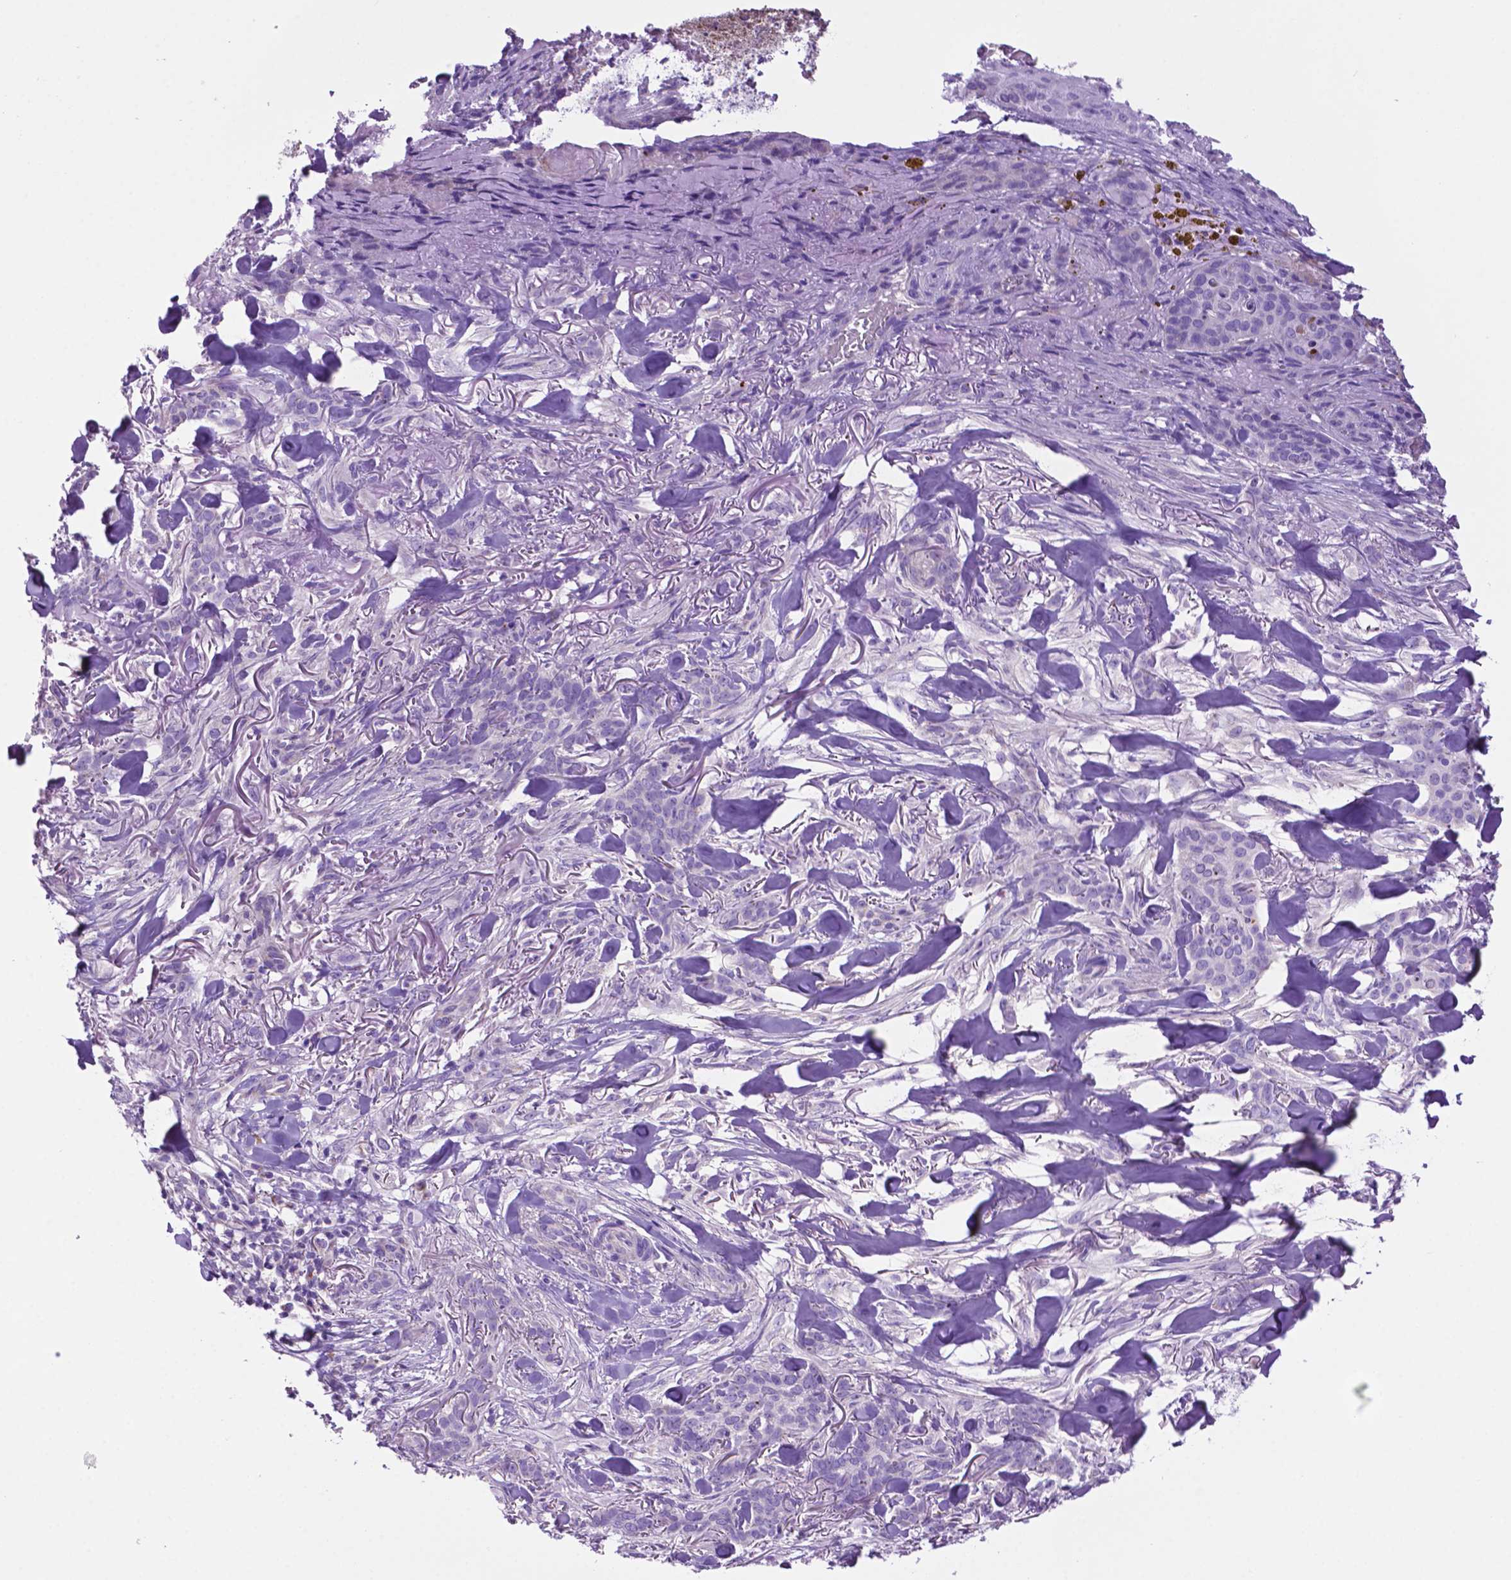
{"staining": {"intensity": "negative", "quantity": "none", "location": "none"}, "tissue": "skin cancer", "cell_type": "Tumor cells", "image_type": "cancer", "snomed": [{"axis": "morphology", "description": "Basal cell carcinoma"}, {"axis": "topography", "description": "Skin"}], "caption": "IHC micrograph of skin cancer stained for a protein (brown), which shows no staining in tumor cells.", "gene": "PHYHIP", "patient": {"sex": "female", "age": 61}}